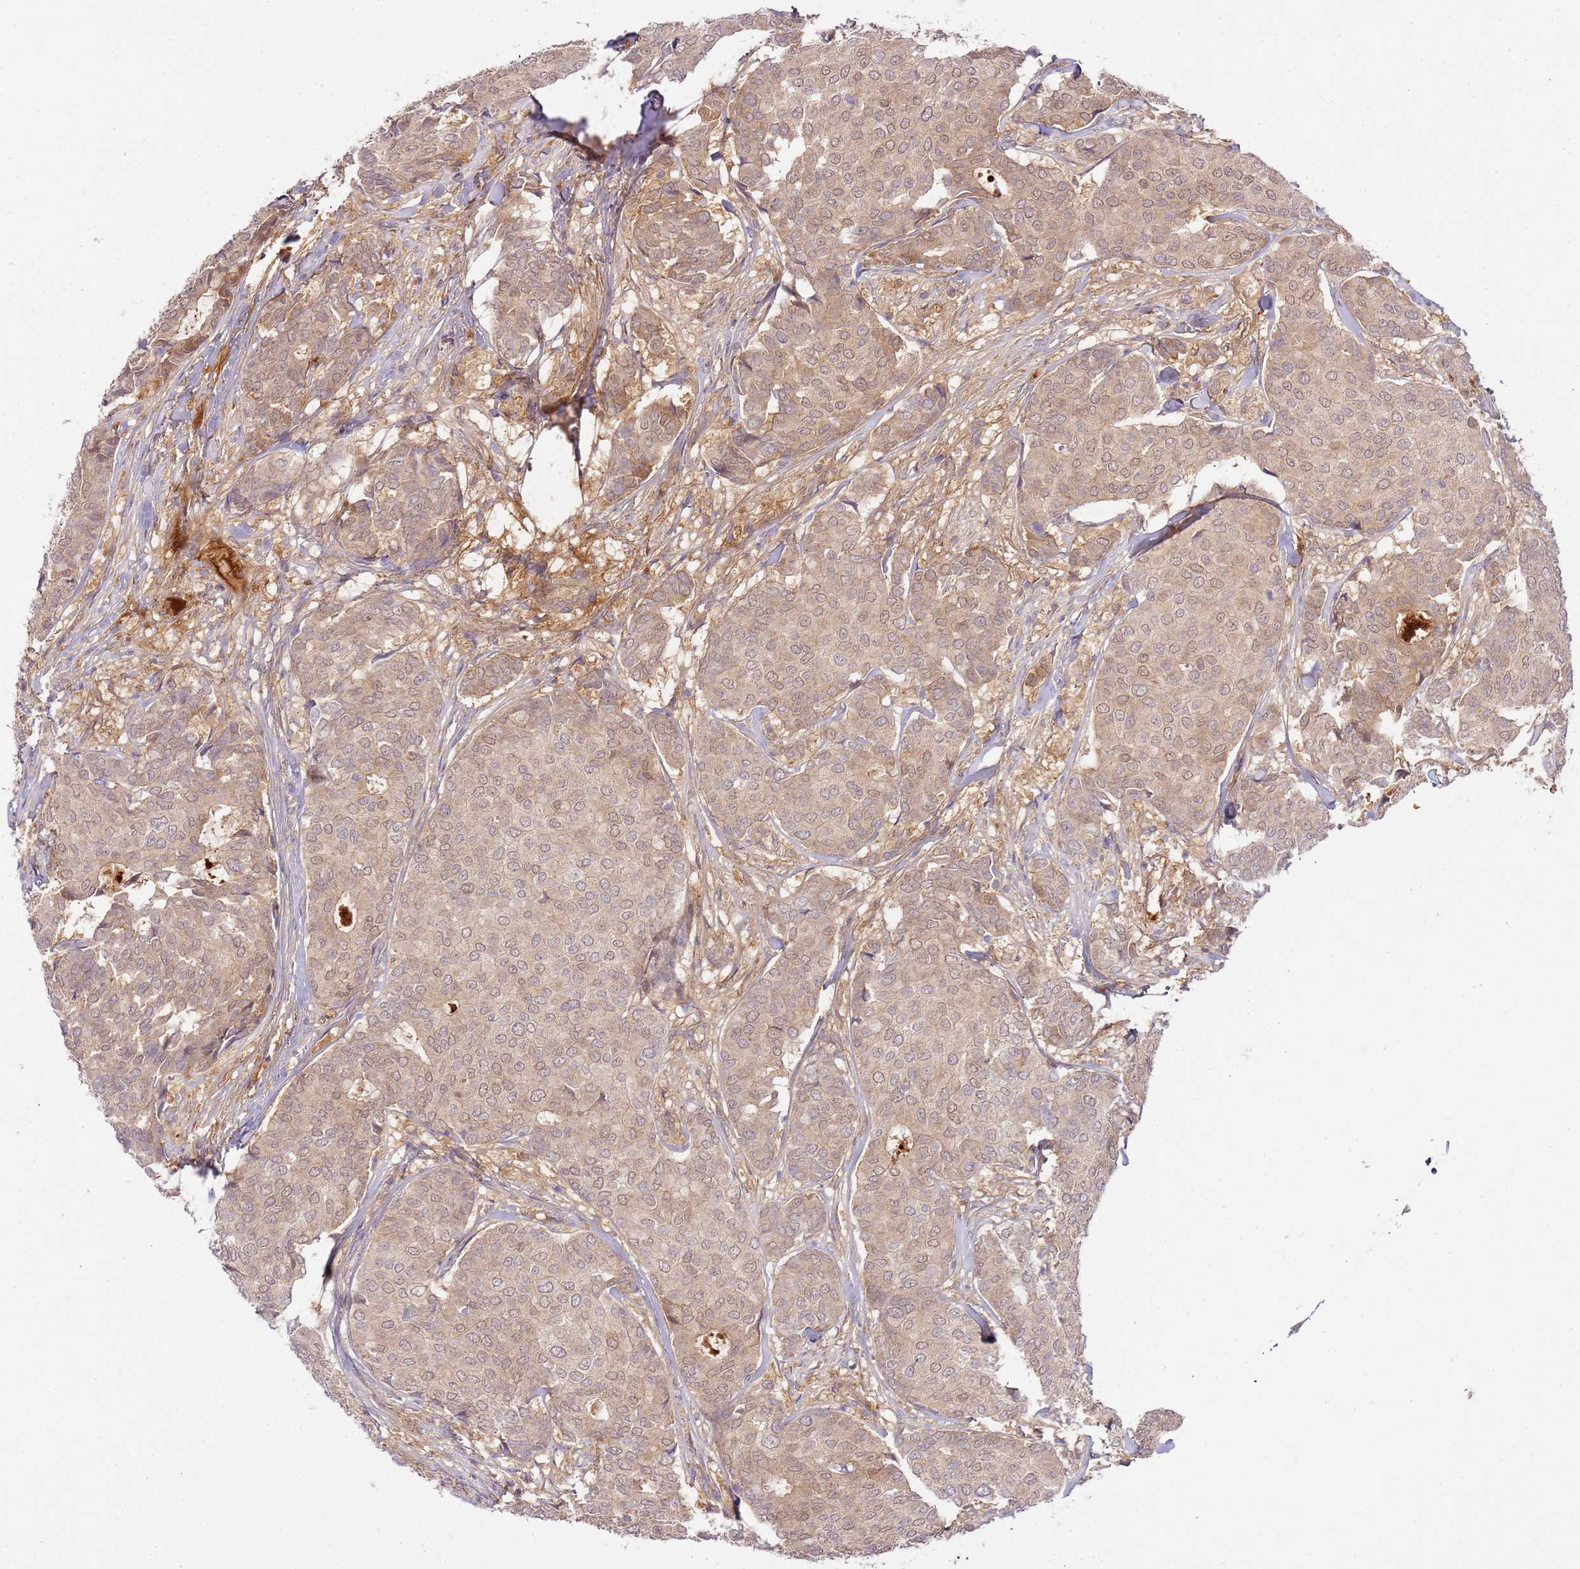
{"staining": {"intensity": "moderate", "quantity": ">75%", "location": "cytoplasmic/membranous,nuclear"}, "tissue": "breast cancer", "cell_type": "Tumor cells", "image_type": "cancer", "snomed": [{"axis": "morphology", "description": "Duct carcinoma"}, {"axis": "topography", "description": "Breast"}], "caption": "Immunohistochemical staining of intraductal carcinoma (breast) displays moderate cytoplasmic/membranous and nuclear protein positivity in approximately >75% of tumor cells.", "gene": "C8G", "patient": {"sex": "female", "age": 75}}